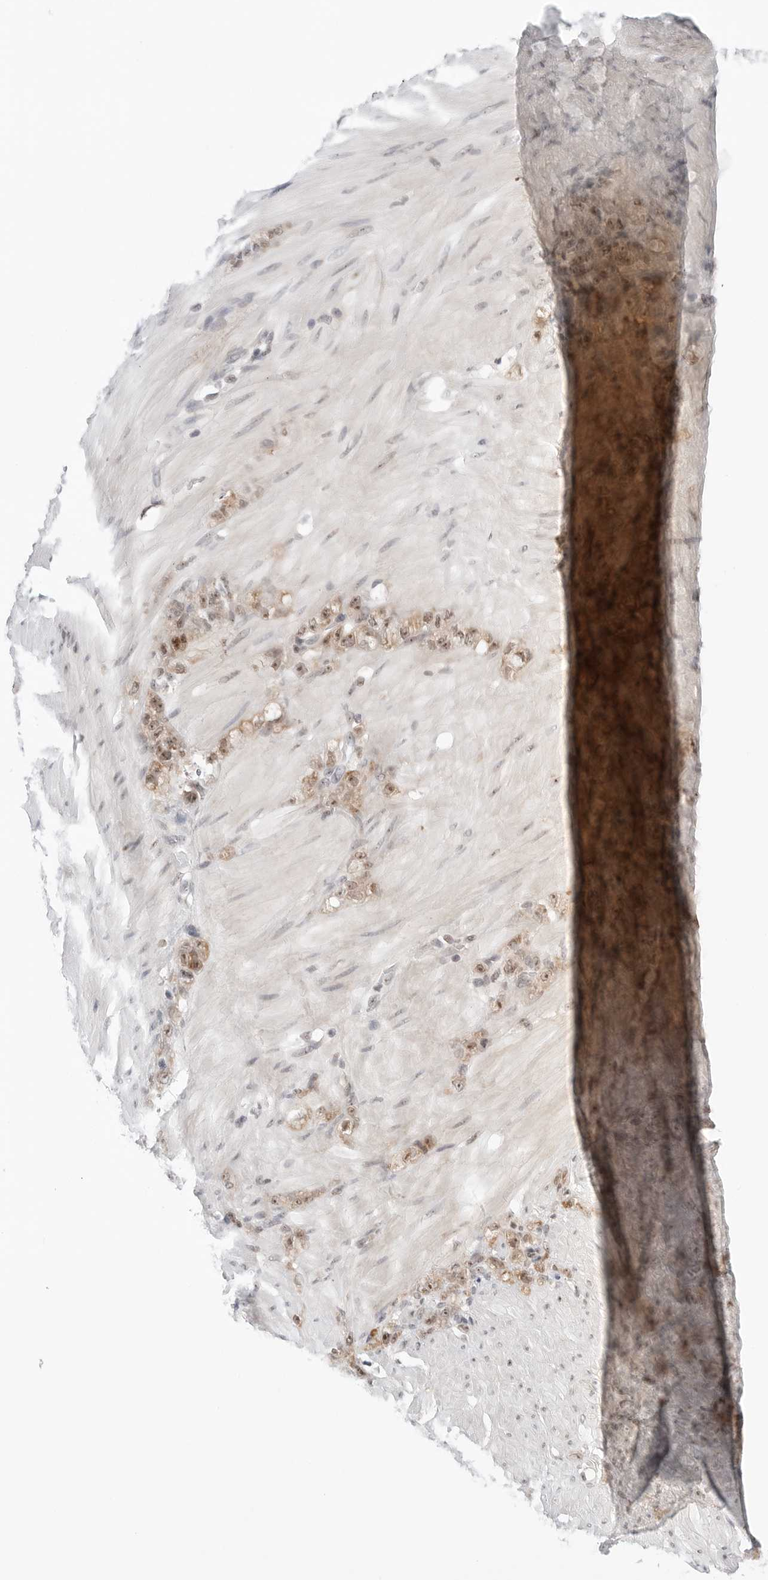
{"staining": {"intensity": "moderate", "quantity": ">75%", "location": "nuclear"}, "tissue": "stomach cancer", "cell_type": "Tumor cells", "image_type": "cancer", "snomed": [{"axis": "morphology", "description": "Normal tissue, NOS"}, {"axis": "morphology", "description": "Adenocarcinoma, NOS"}, {"axis": "topography", "description": "Stomach"}], "caption": "Immunohistochemical staining of human stomach cancer (adenocarcinoma) shows medium levels of moderate nuclear staining in about >75% of tumor cells. The protein is shown in brown color, while the nuclei are stained blue.", "gene": "C1orf162", "patient": {"sex": "male", "age": 82}}